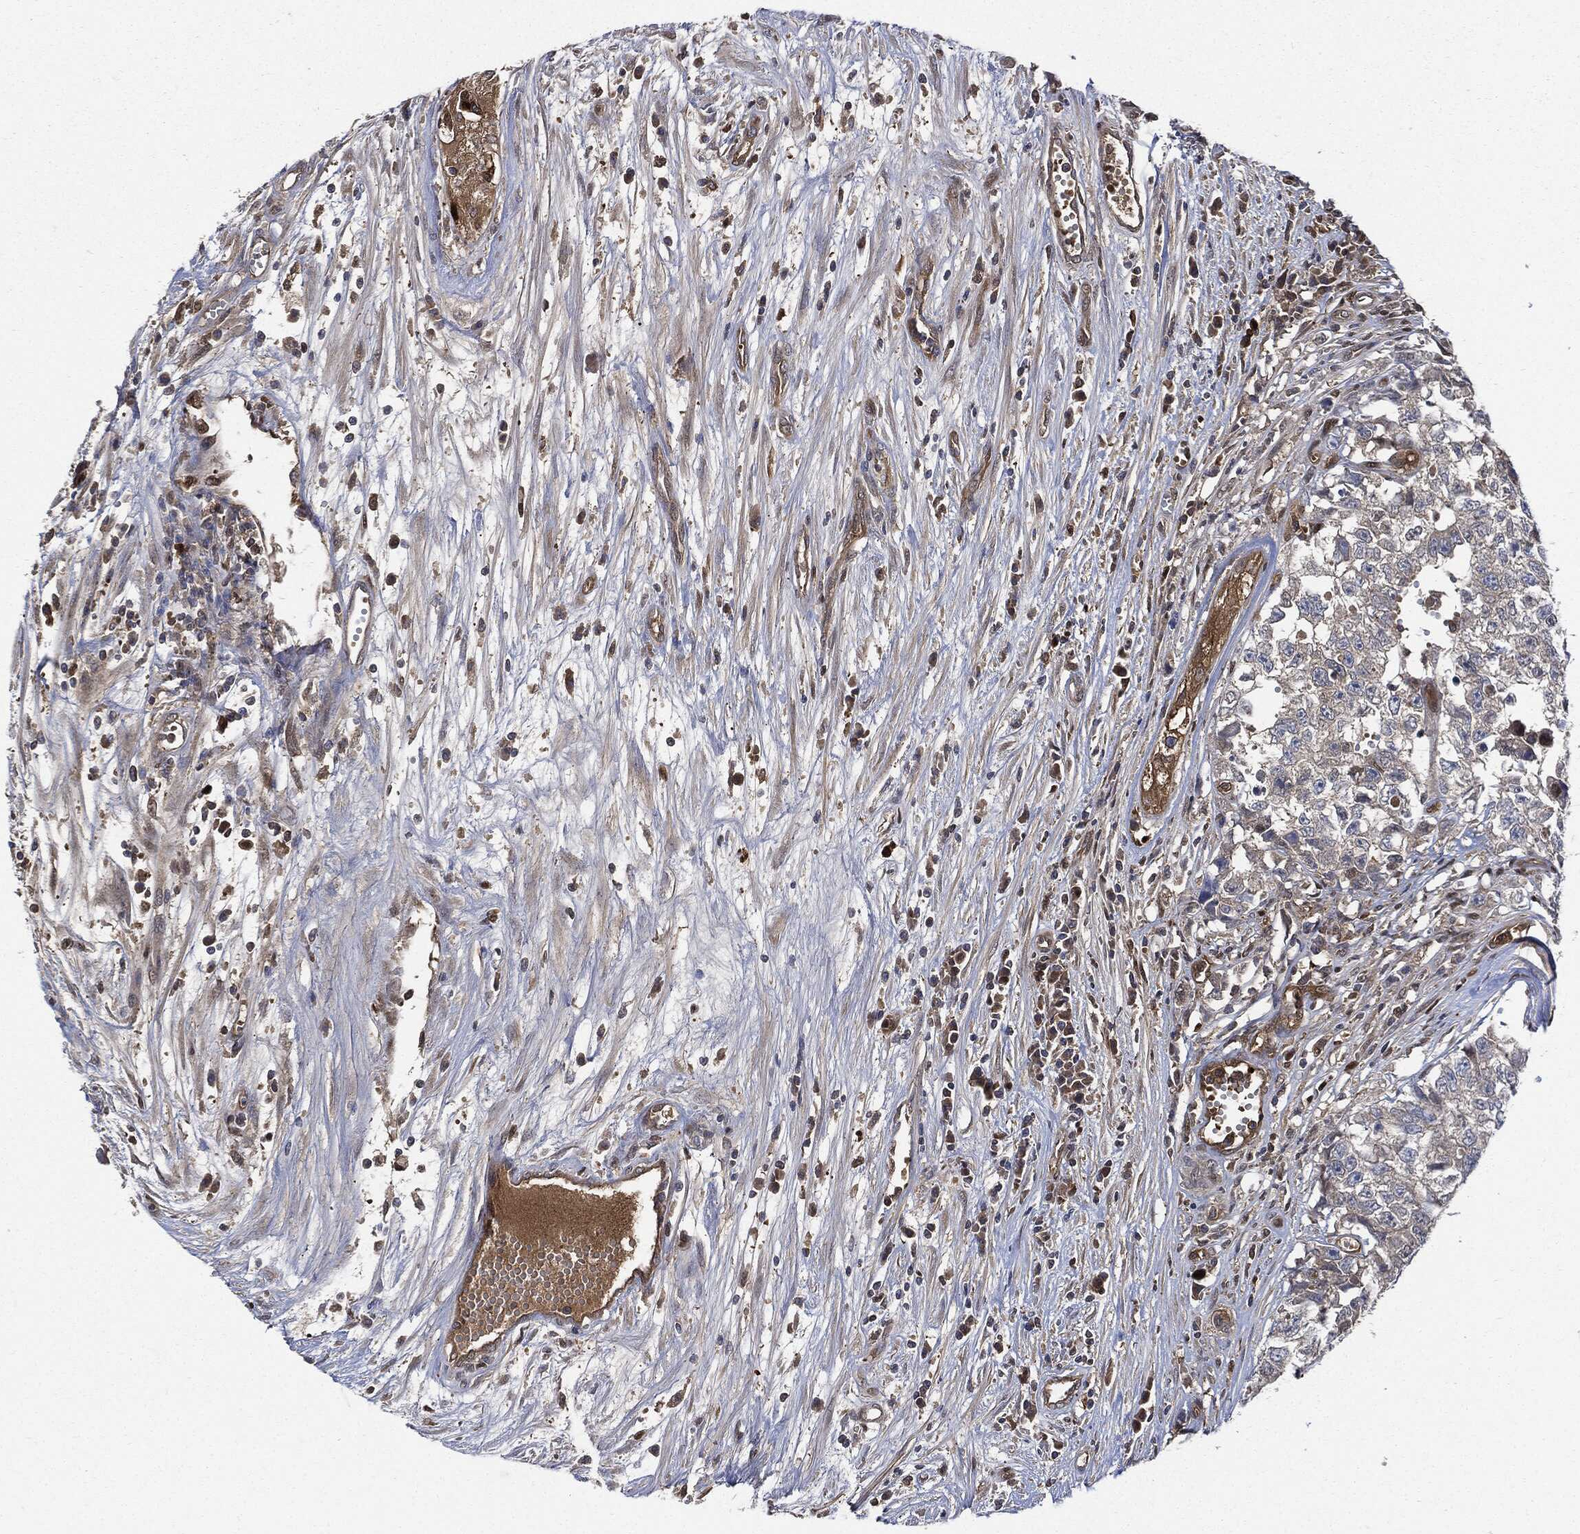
{"staining": {"intensity": "negative", "quantity": "none", "location": "none"}, "tissue": "testis cancer", "cell_type": "Tumor cells", "image_type": "cancer", "snomed": [{"axis": "morphology", "description": "Seminoma, NOS"}, {"axis": "morphology", "description": "Carcinoma, Embryonal, NOS"}, {"axis": "topography", "description": "Testis"}], "caption": "Tumor cells show no significant protein staining in testis seminoma. (Immunohistochemistry, brightfield microscopy, high magnification).", "gene": "XPNPEP1", "patient": {"sex": "male", "age": 22}}